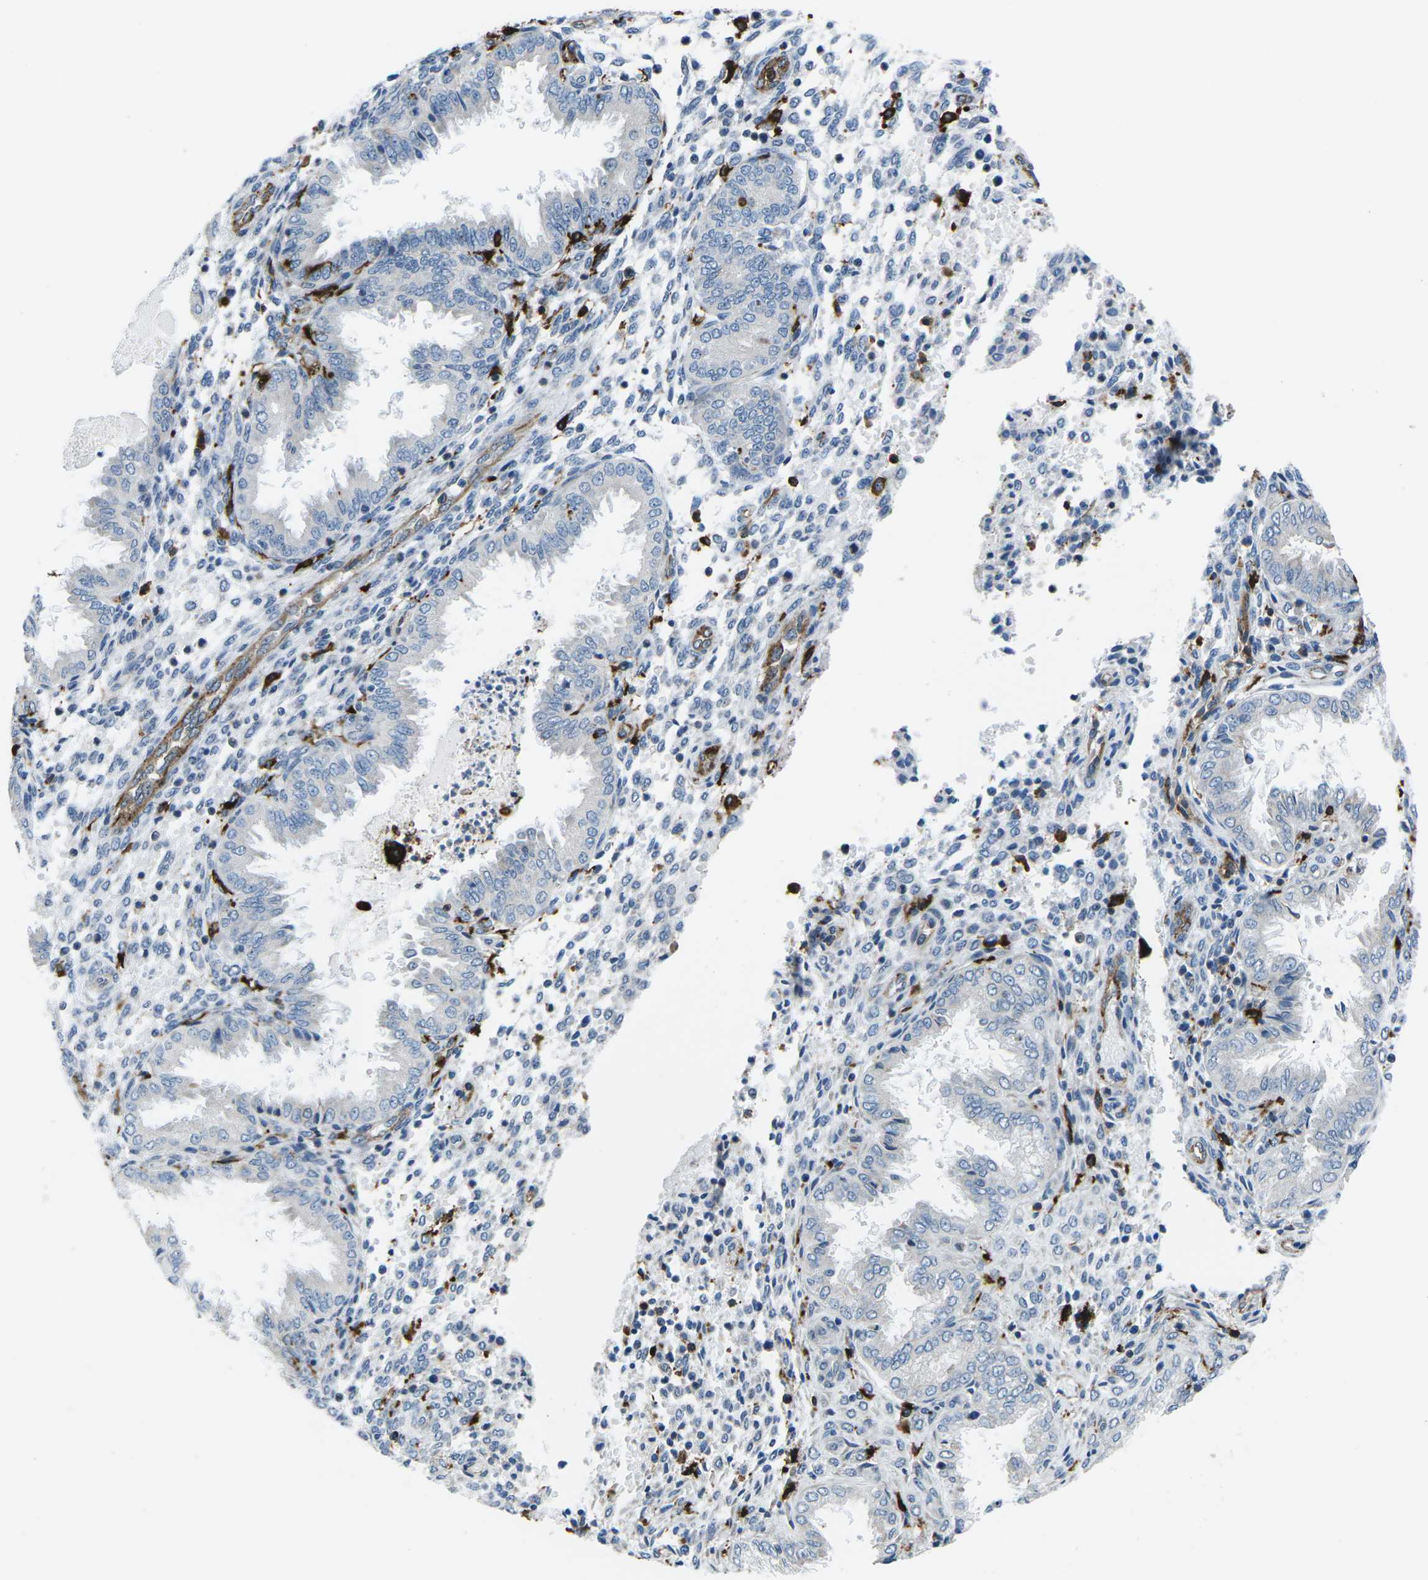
{"staining": {"intensity": "negative", "quantity": "none", "location": "none"}, "tissue": "endometrium", "cell_type": "Cells in endometrial stroma", "image_type": "normal", "snomed": [{"axis": "morphology", "description": "Normal tissue, NOS"}, {"axis": "topography", "description": "Endometrium"}], "caption": "High magnification brightfield microscopy of benign endometrium stained with DAB (3,3'-diaminobenzidine) (brown) and counterstained with hematoxylin (blue): cells in endometrial stroma show no significant expression. (Stains: DAB IHC with hematoxylin counter stain, Microscopy: brightfield microscopy at high magnification).", "gene": "PTPN1", "patient": {"sex": "female", "age": 33}}